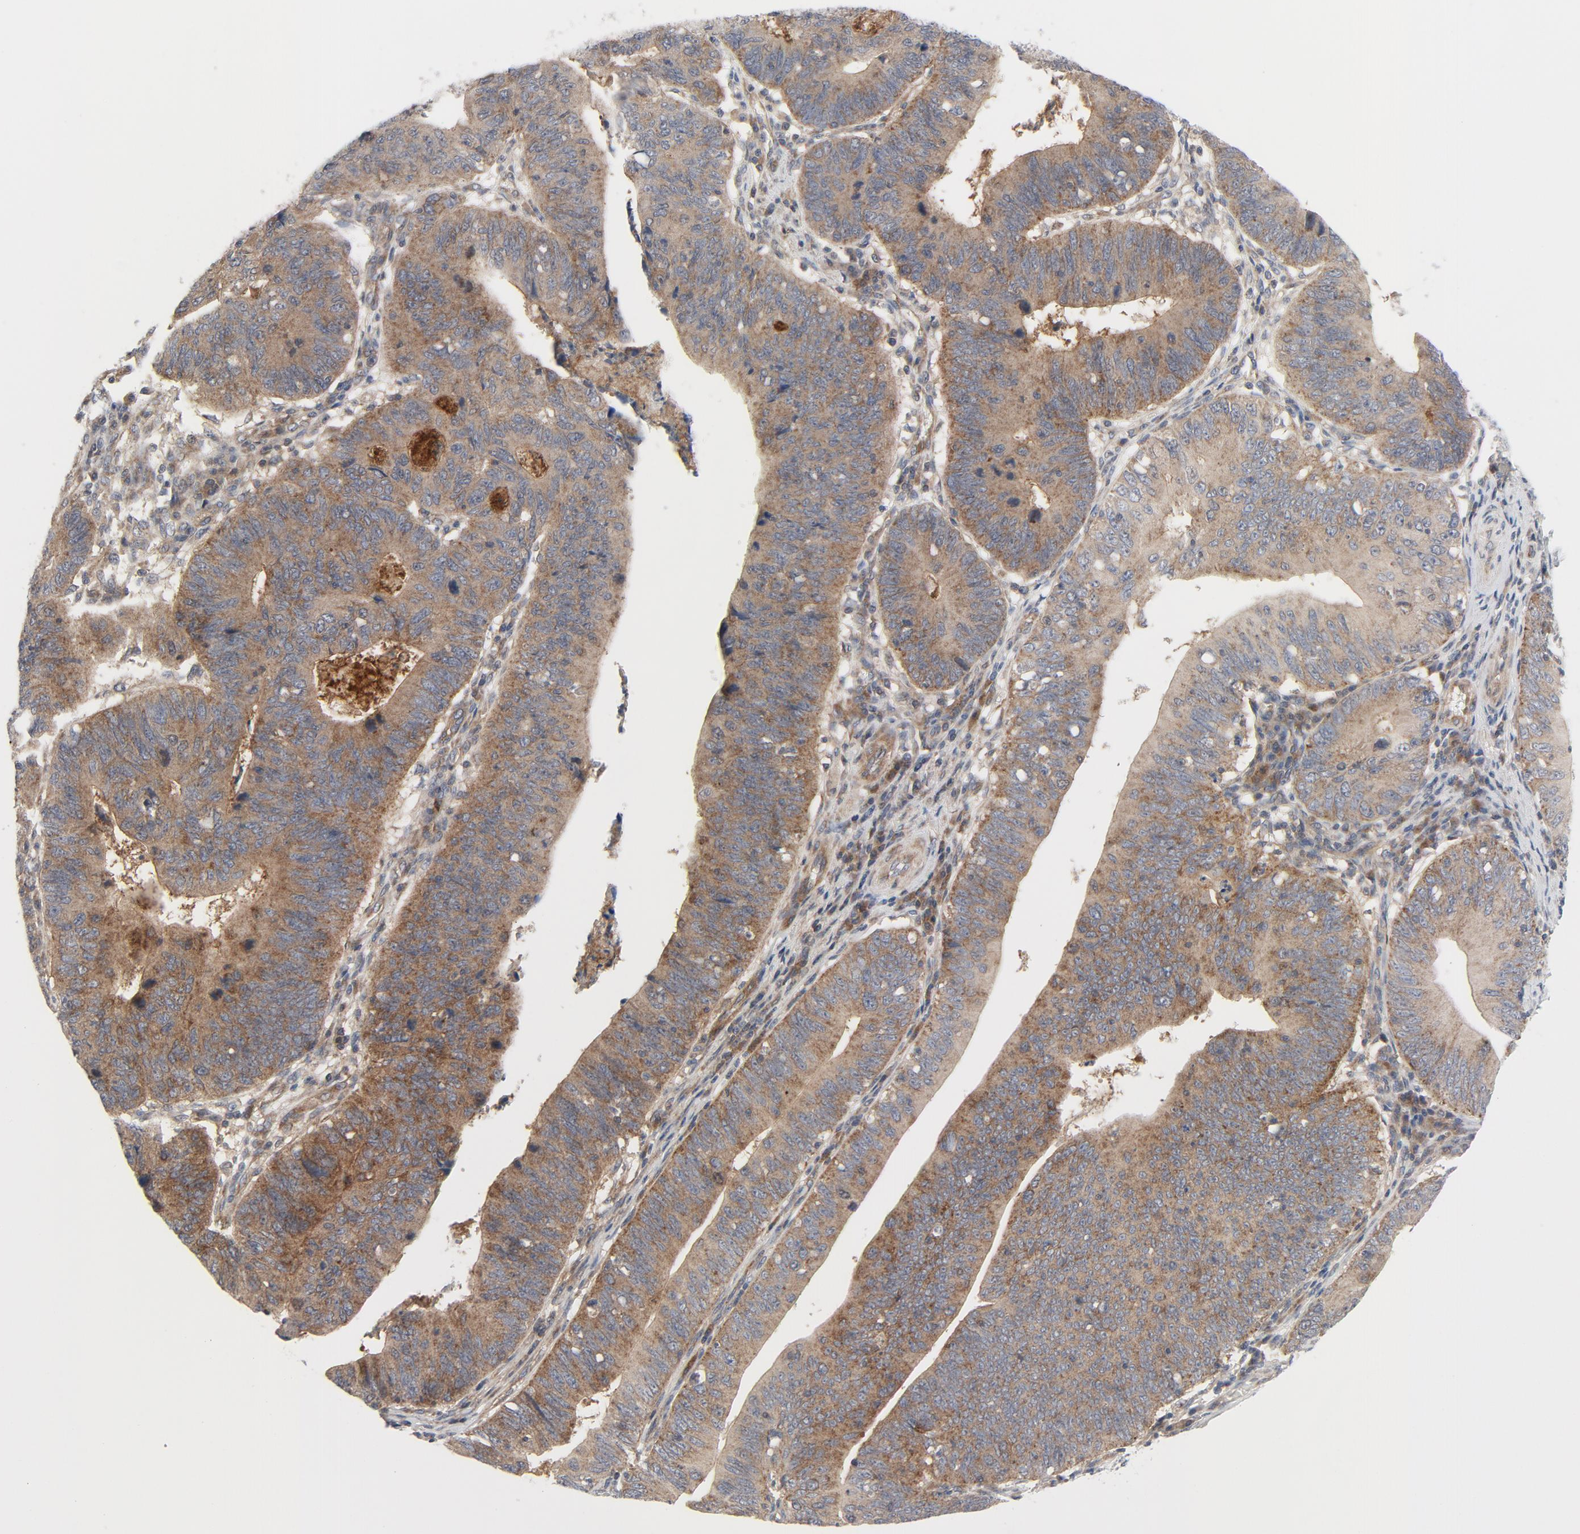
{"staining": {"intensity": "moderate", "quantity": "25%-75%", "location": "cytoplasmic/membranous"}, "tissue": "stomach cancer", "cell_type": "Tumor cells", "image_type": "cancer", "snomed": [{"axis": "morphology", "description": "Adenocarcinoma, NOS"}, {"axis": "topography", "description": "Stomach"}], "caption": "Immunohistochemistry (IHC) of human stomach cancer (adenocarcinoma) displays medium levels of moderate cytoplasmic/membranous positivity in about 25%-75% of tumor cells.", "gene": "TSG101", "patient": {"sex": "male", "age": 59}}